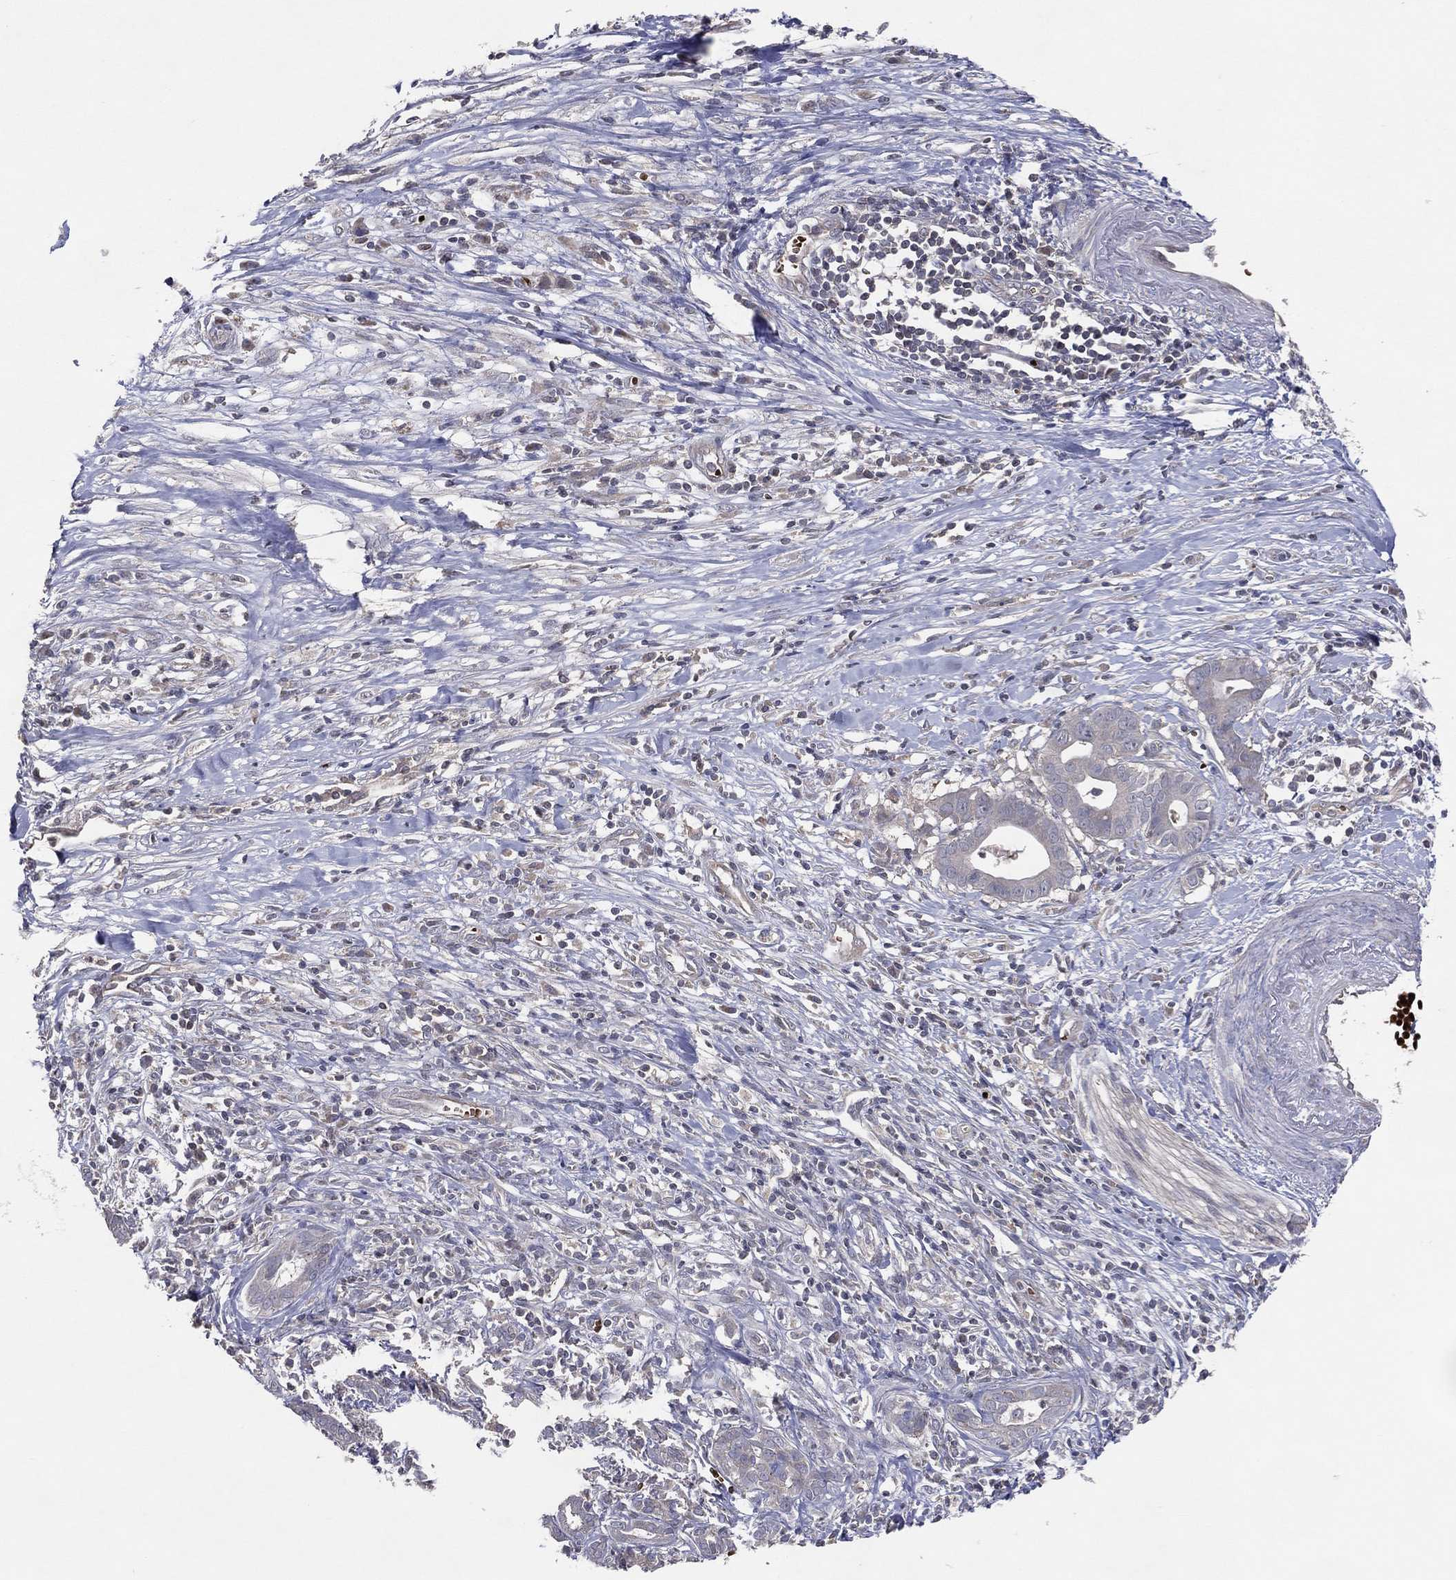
{"staining": {"intensity": "negative", "quantity": "none", "location": "none"}, "tissue": "pancreatic cancer", "cell_type": "Tumor cells", "image_type": "cancer", "snomed": [{"axis": "morphology", "description": "Adenocarcinoma, NOS"}, {"axis": "topography", "description": "Pancreas"}], "caption": "Immunohistochemistry (IHC) micrograph of human pancreatic adenocarcinoma stained for a protein (brown), which shows no expression in tumor cells. (DAB immunohistochemistry visualized using brightfield microscopy, high magnification).", "gene": "DNAH7", "patient": {"sex": "male", "age": 61}}